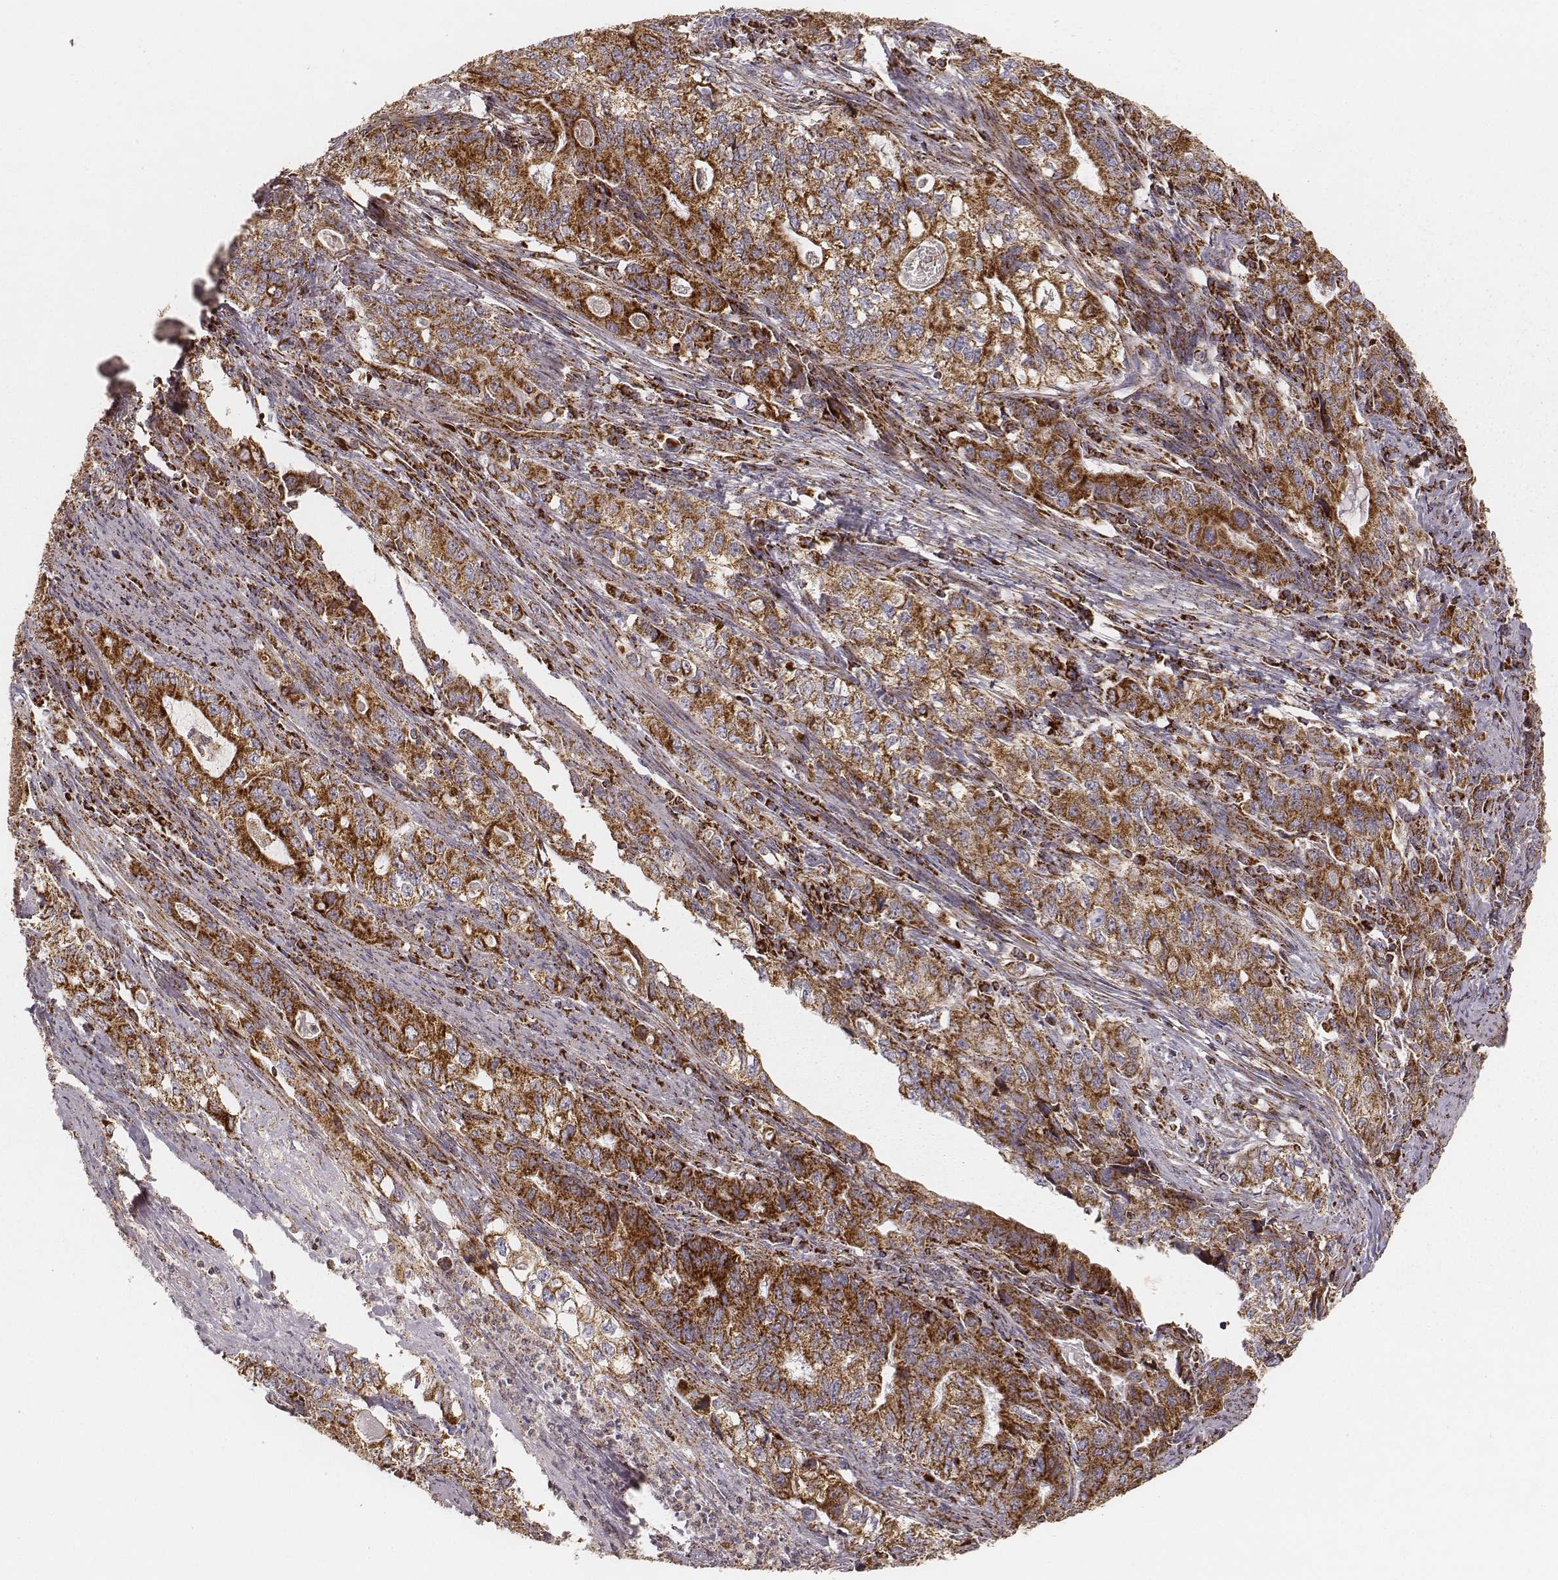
{"staining": {"intensity": "strong", "quantity": ">75%", "location": "cytoplasmic/membranous"}, "tissue": "stomach cancer", "cell_type": "Tumor cells", "image_type": "cancer", "snomed": [{"axis": "morphology", "description": "Adenocarcinoma, NOS"}, {"axis": "topography", "description": "Stomach, lower"}], "caption": "Immunohistochemistry of stomach cancer (adenocarcinoma) exhibits high levels of strong cytoplasmic/membranous positivity in approximately >75% of tumor cells.", "gene": "CS", "patient": {"sex": "female", "age": 72}}